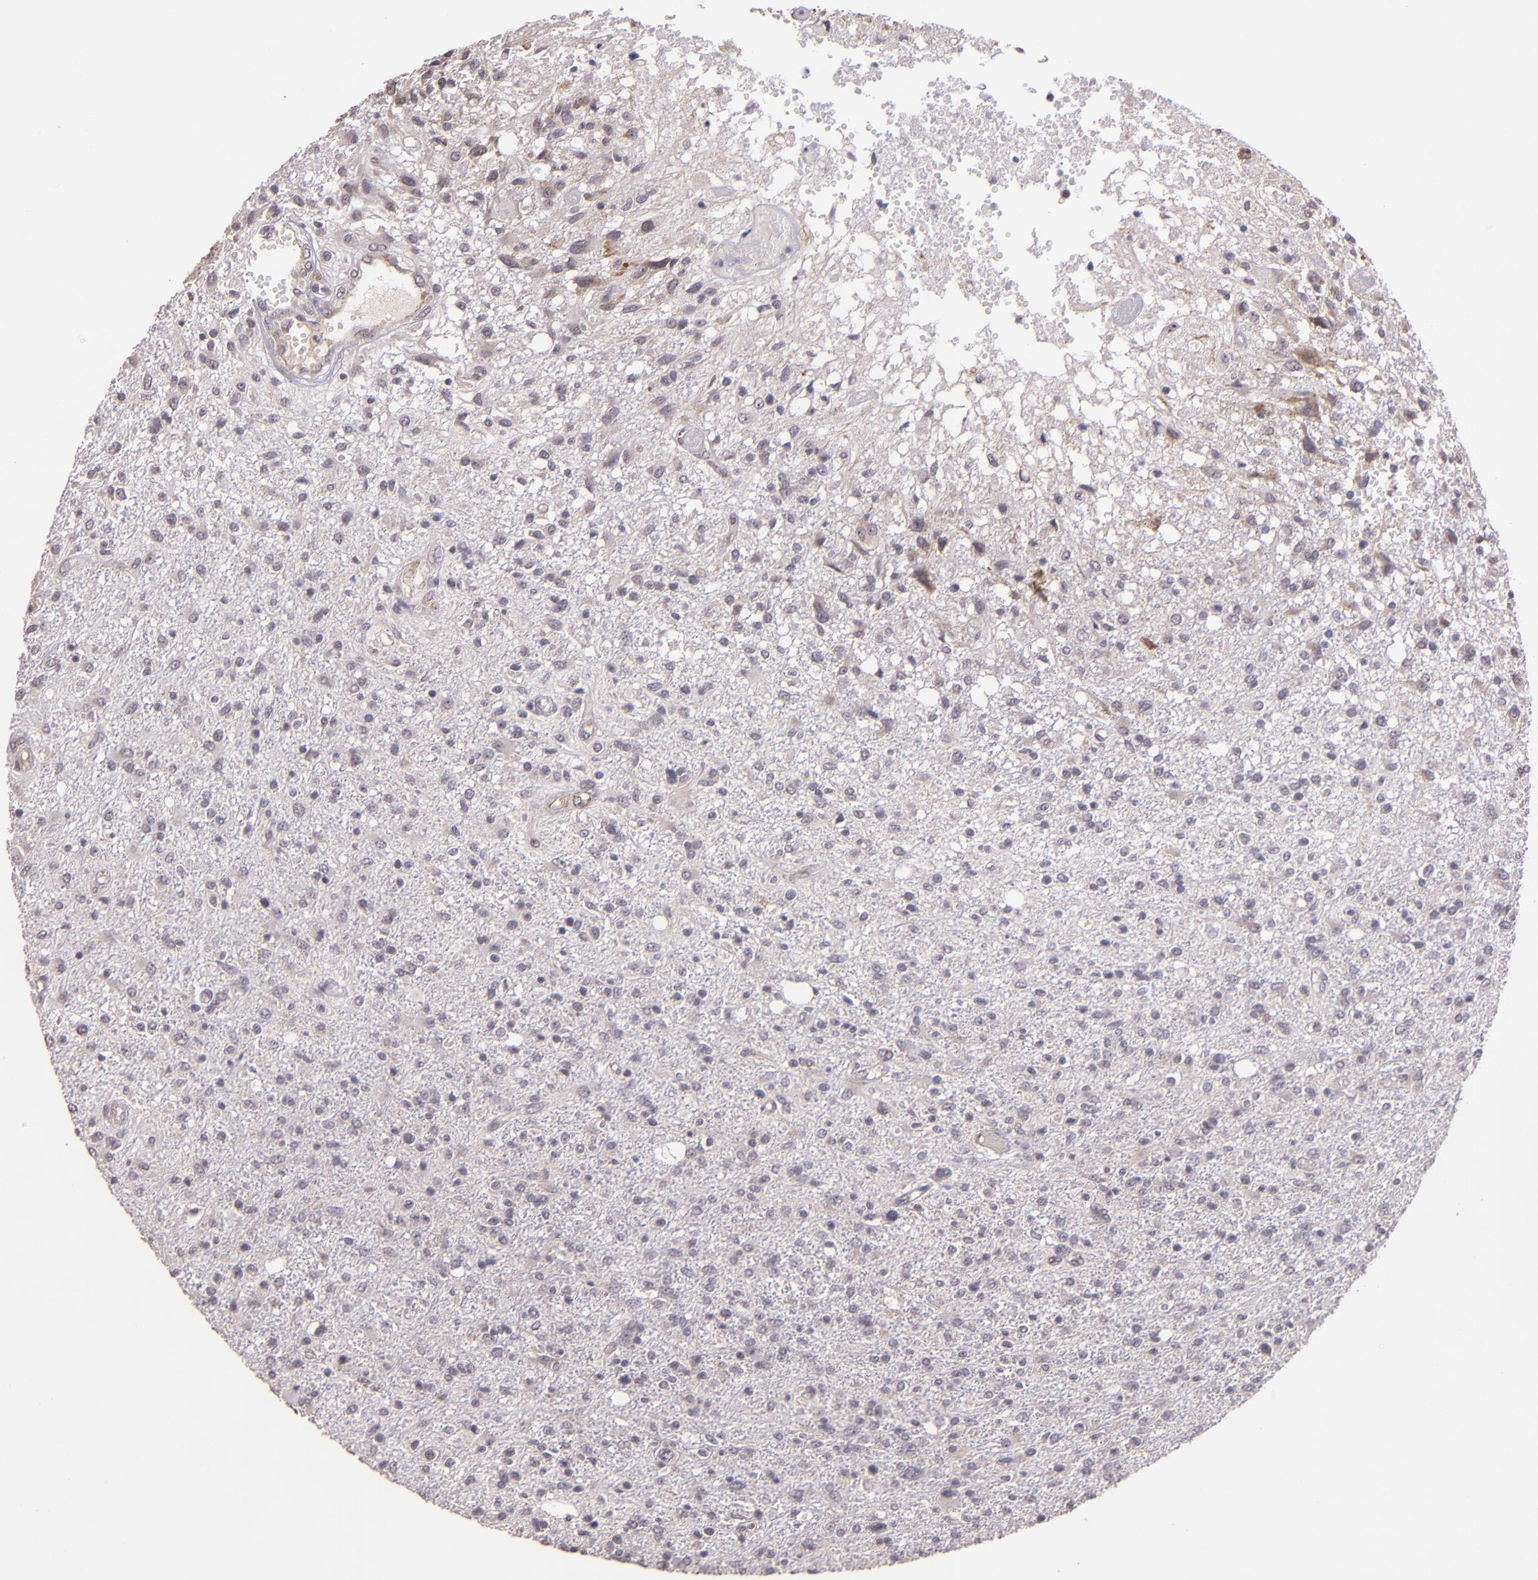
{"staining": {"intensity": "weak", "quantity": "<25%", "location": "cytoplasmic/membranous"}, "tissue": "glioma", "cell_type": "Tumor cells", "image_type": "cancer", "snomed": [{"axis": "morphology", "description": "Glioma, malignant, High grade"}, {"axis": "topography", "description": "Cerebral cortex"}], "caption": "This histopathology image is of malignant glioma (high-grade) stained with immunohistochemistry (IHC) to label a protein in brown with the nuclei are counter-stained blue. There is no staining in tumor cells. Nuclei are stained in blue.", "gene": "TAF7L", "patient": {"sex": "male", "age": 76}}